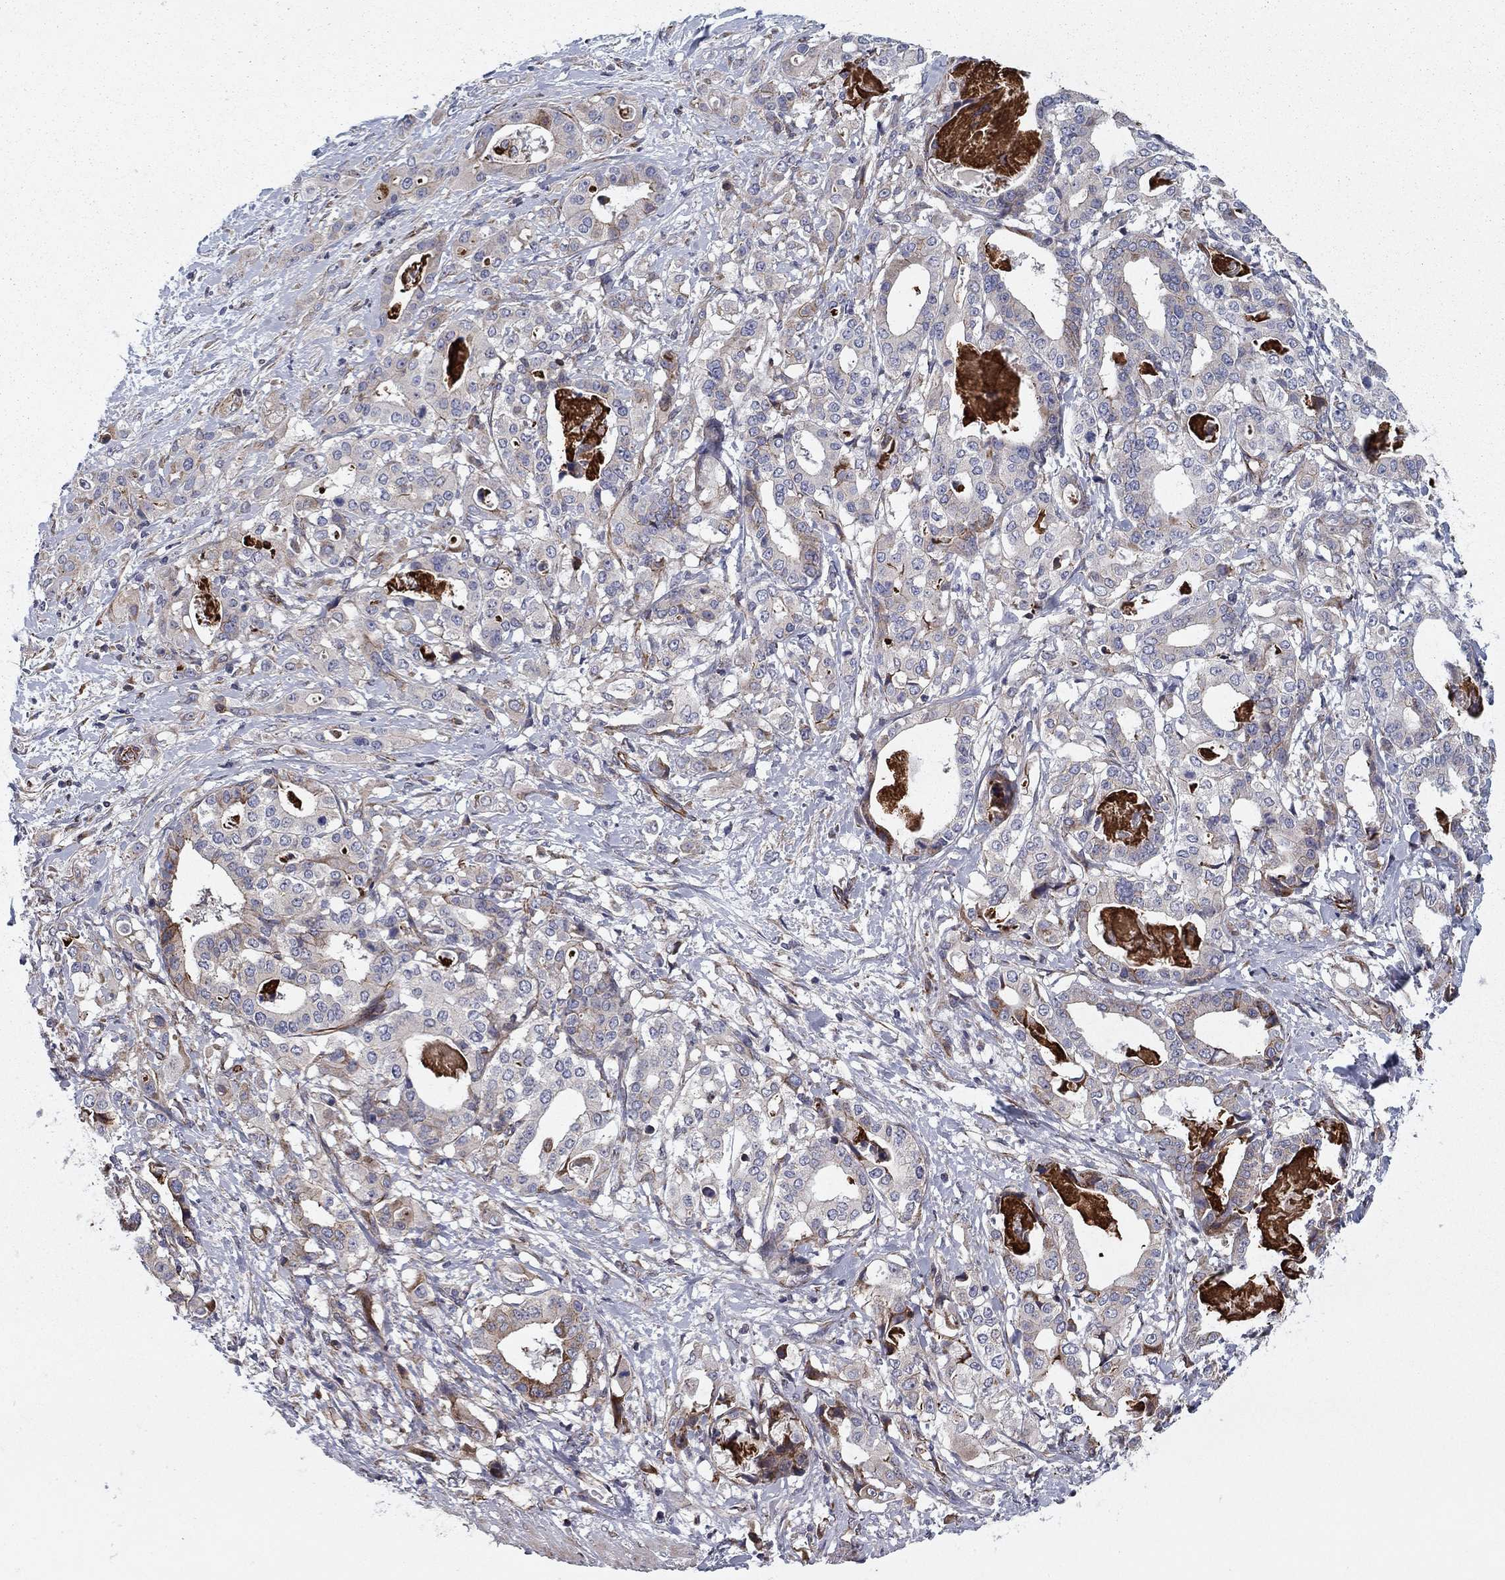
{"staining": {"intensity": "weak", "quantity": "<25%", "location": "cytoplasmic/membranous"}, "tissue": "stomach cancer", "cell_type": "Tumor cells", "image_type": "cancer", "snomed": [{"axis": "morphology", "description": "Adenocarcinoma, NOS"}, {"axis": "topography", "description": "Stomach"}], "caption": "Immunohistochemical staining of human stomach cancer displays no significant positivity in tumor cells. Brightfield microscopy of immunohistochemistry stained with DAB (3,3'-diaminobenzidine) (brown) and hematoxylin (blue), captured at high magnification.", "gene": "CLSTN1", "patient": {"sex": "male", "age": 48}}